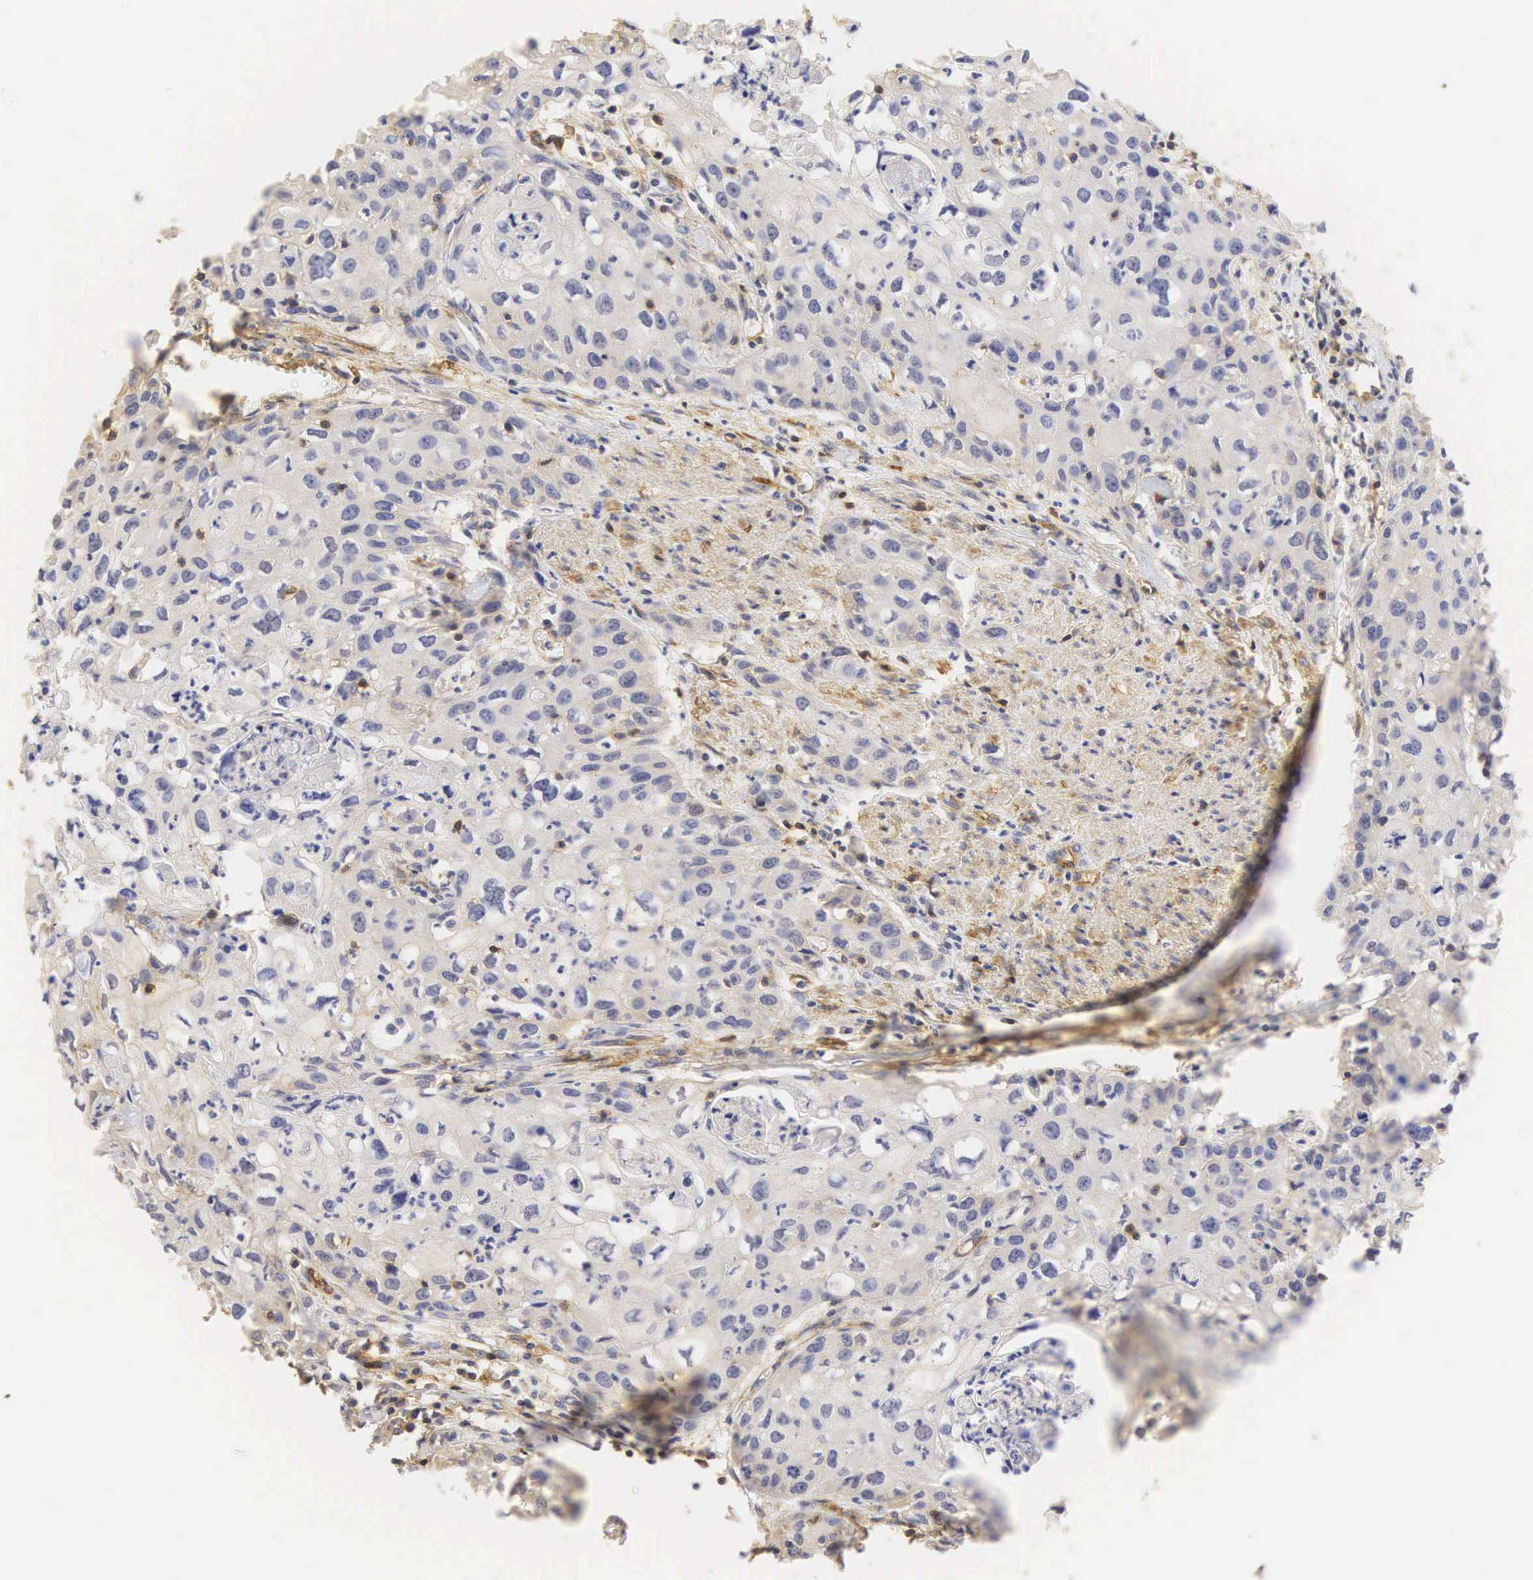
{"staining": {"intensity": "negative", "quantity": "none", "location": "none"}, "tissue": "urothelial cancer", "cell_type": "Tumor cells", "image_type": "cancer", "snomed": [{"axis": "morphology", "description": "Urothelial carcinoma, High grade"}, {"axis": "topography", "description": "Urinary bladder"}], "caption": "Tumor cells show no significant positivity in urothelial carcinoma (high-grade).", "gene": "CD99", "patient": {"sex": "male", "age": 54}}